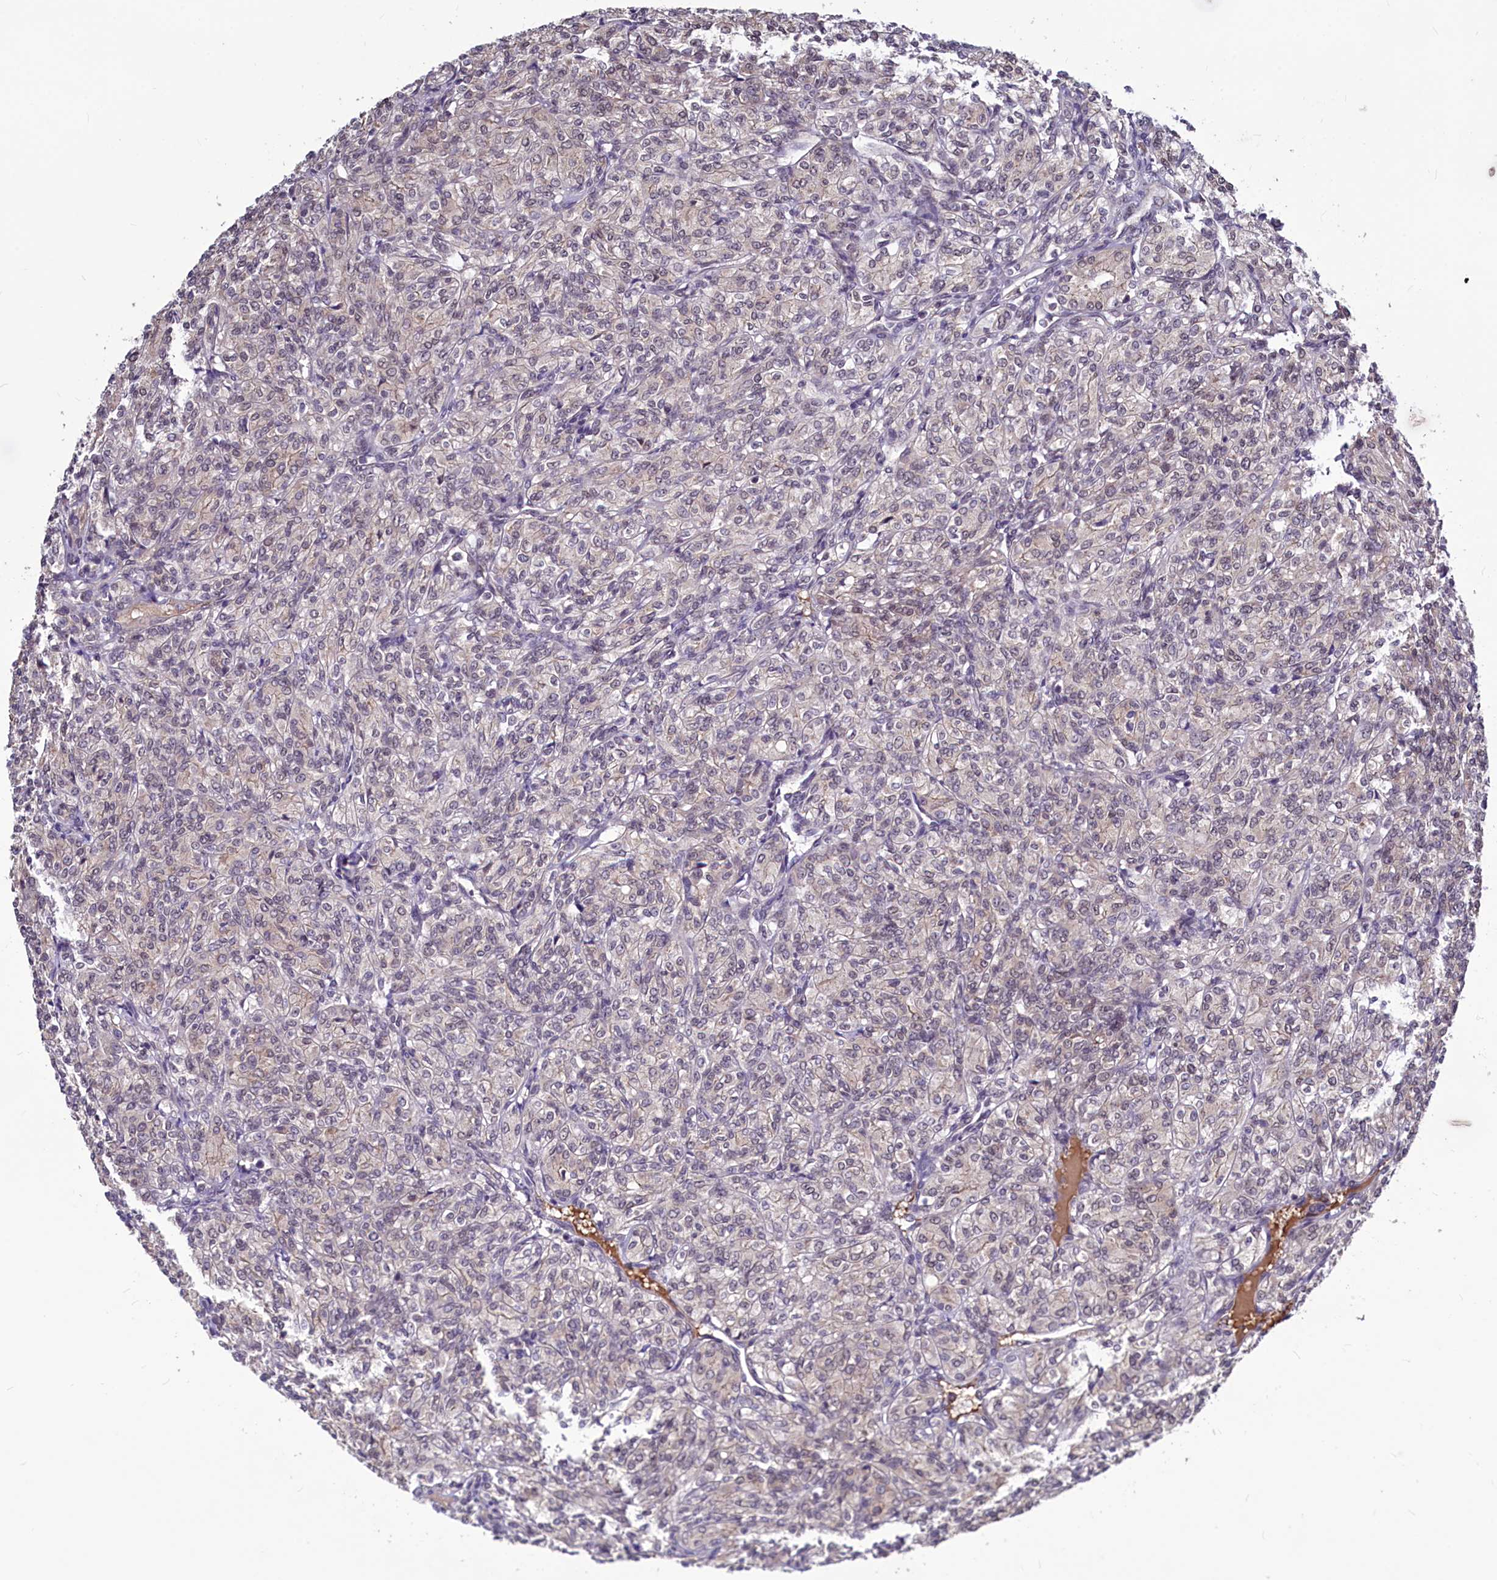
{"staining": {"intensity": "negative", "quantity": "none", "location": "none"}, "tissue": "renal cancer", "cell_type": "Tumor cells", "image_type": "cancer", "snomed": [{"axis": "morphology", "description": "Adenocarcinoma, NOS"}, {"axis": "topography", "description": "Kidney"}], "caption": "Human renal cancer (adenocarcinoma) stained for a protein using immunohistochemistry (IHC) demonstrates no positivity in tumor cells.", "gene": "SEC24C", "patient": {"sex": "male", "age": 77}}